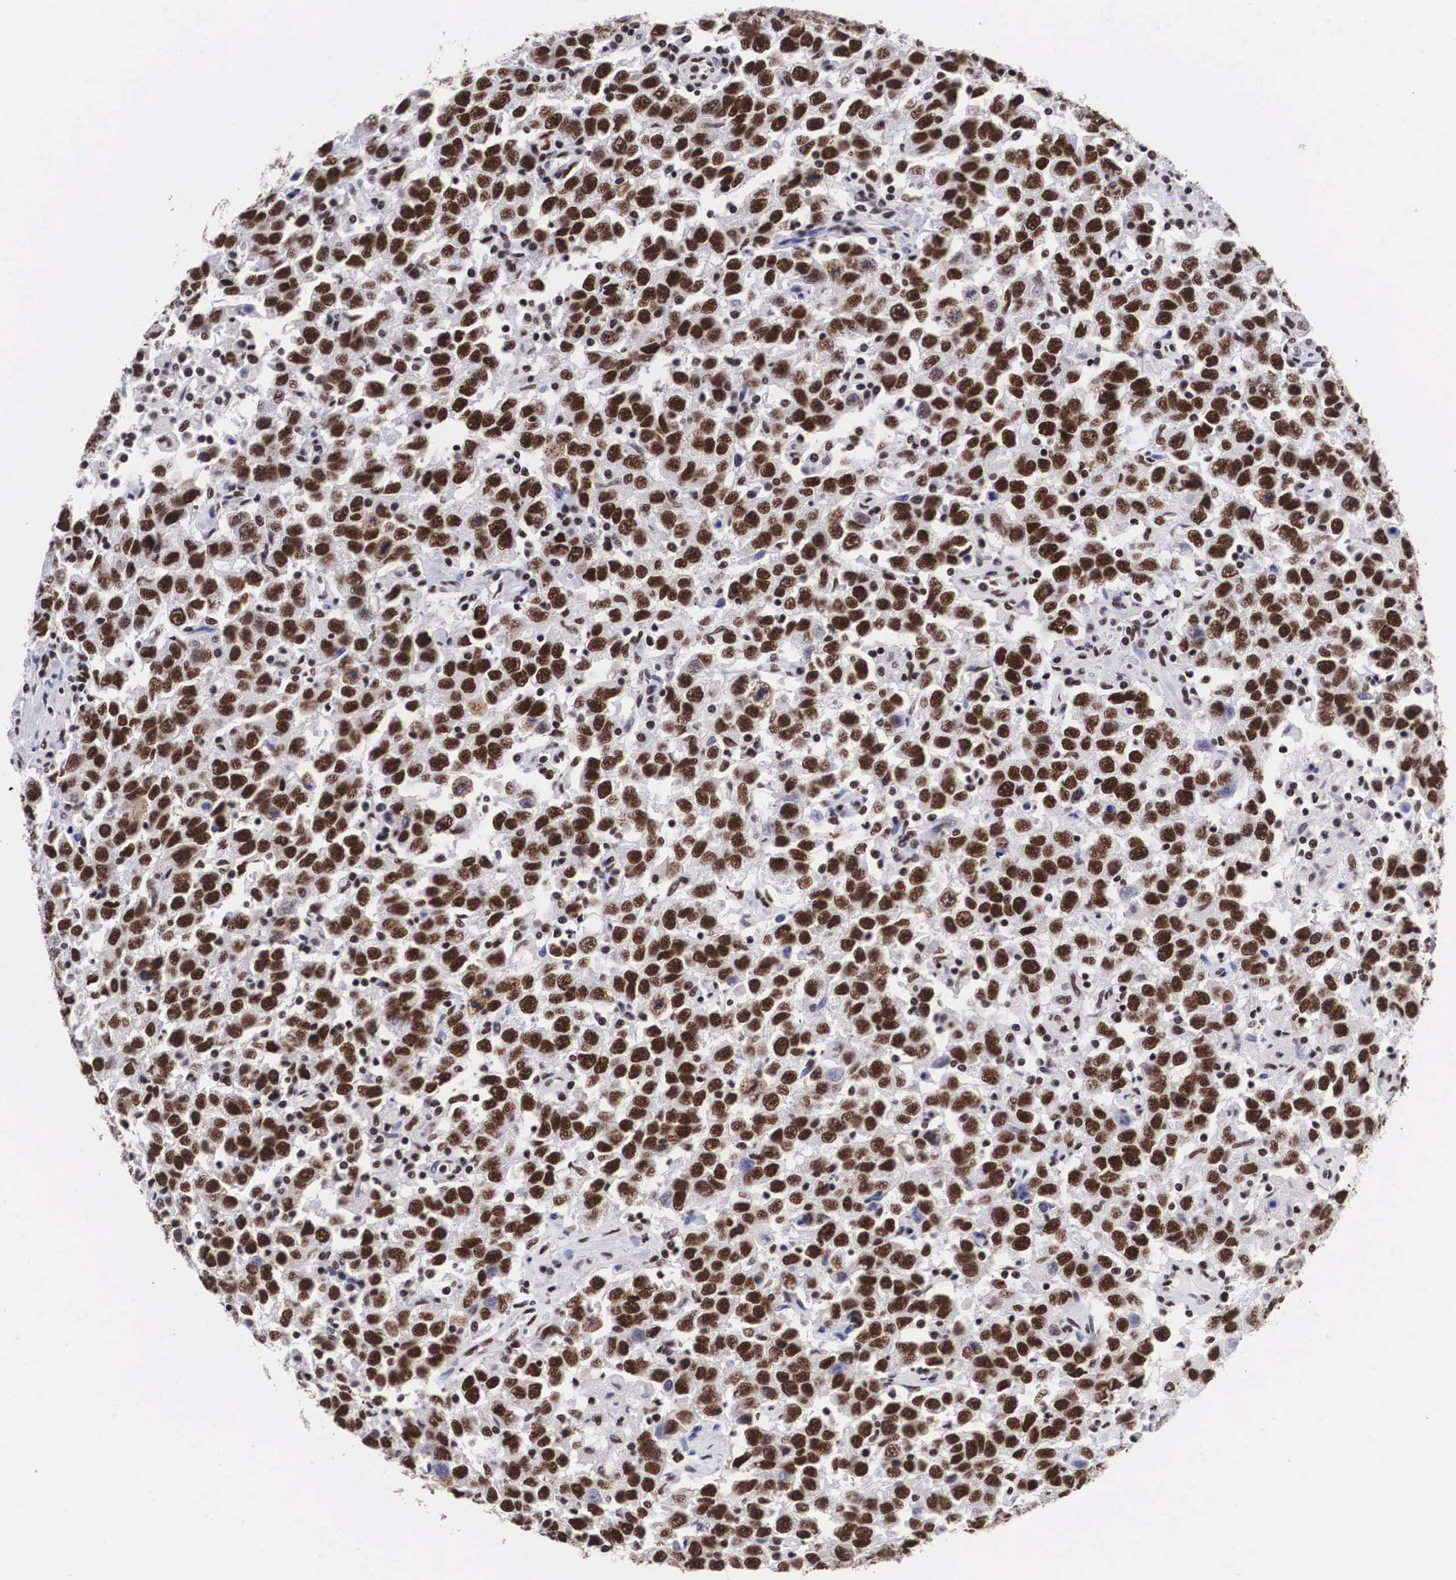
{"staining": {"intensity": "moderate", "quantity": ">75%", "location": "nuclear"}, "tissue": "testis cancer", "cell_type": "Tumor cells", "image_type": "cancer", "snomed": [{"axis": "morphology", "description": "Seminoma, NOS"}, {"axis": "topography", "description": "Testis"}], "caption": "This image shows IHC staining of human testis cancer (seminoma), with medium moderate nuclear positivity in about >75% of tumor cells.", "gene": "SF3A1", "patient": {"sex": "male", "age": 41}}